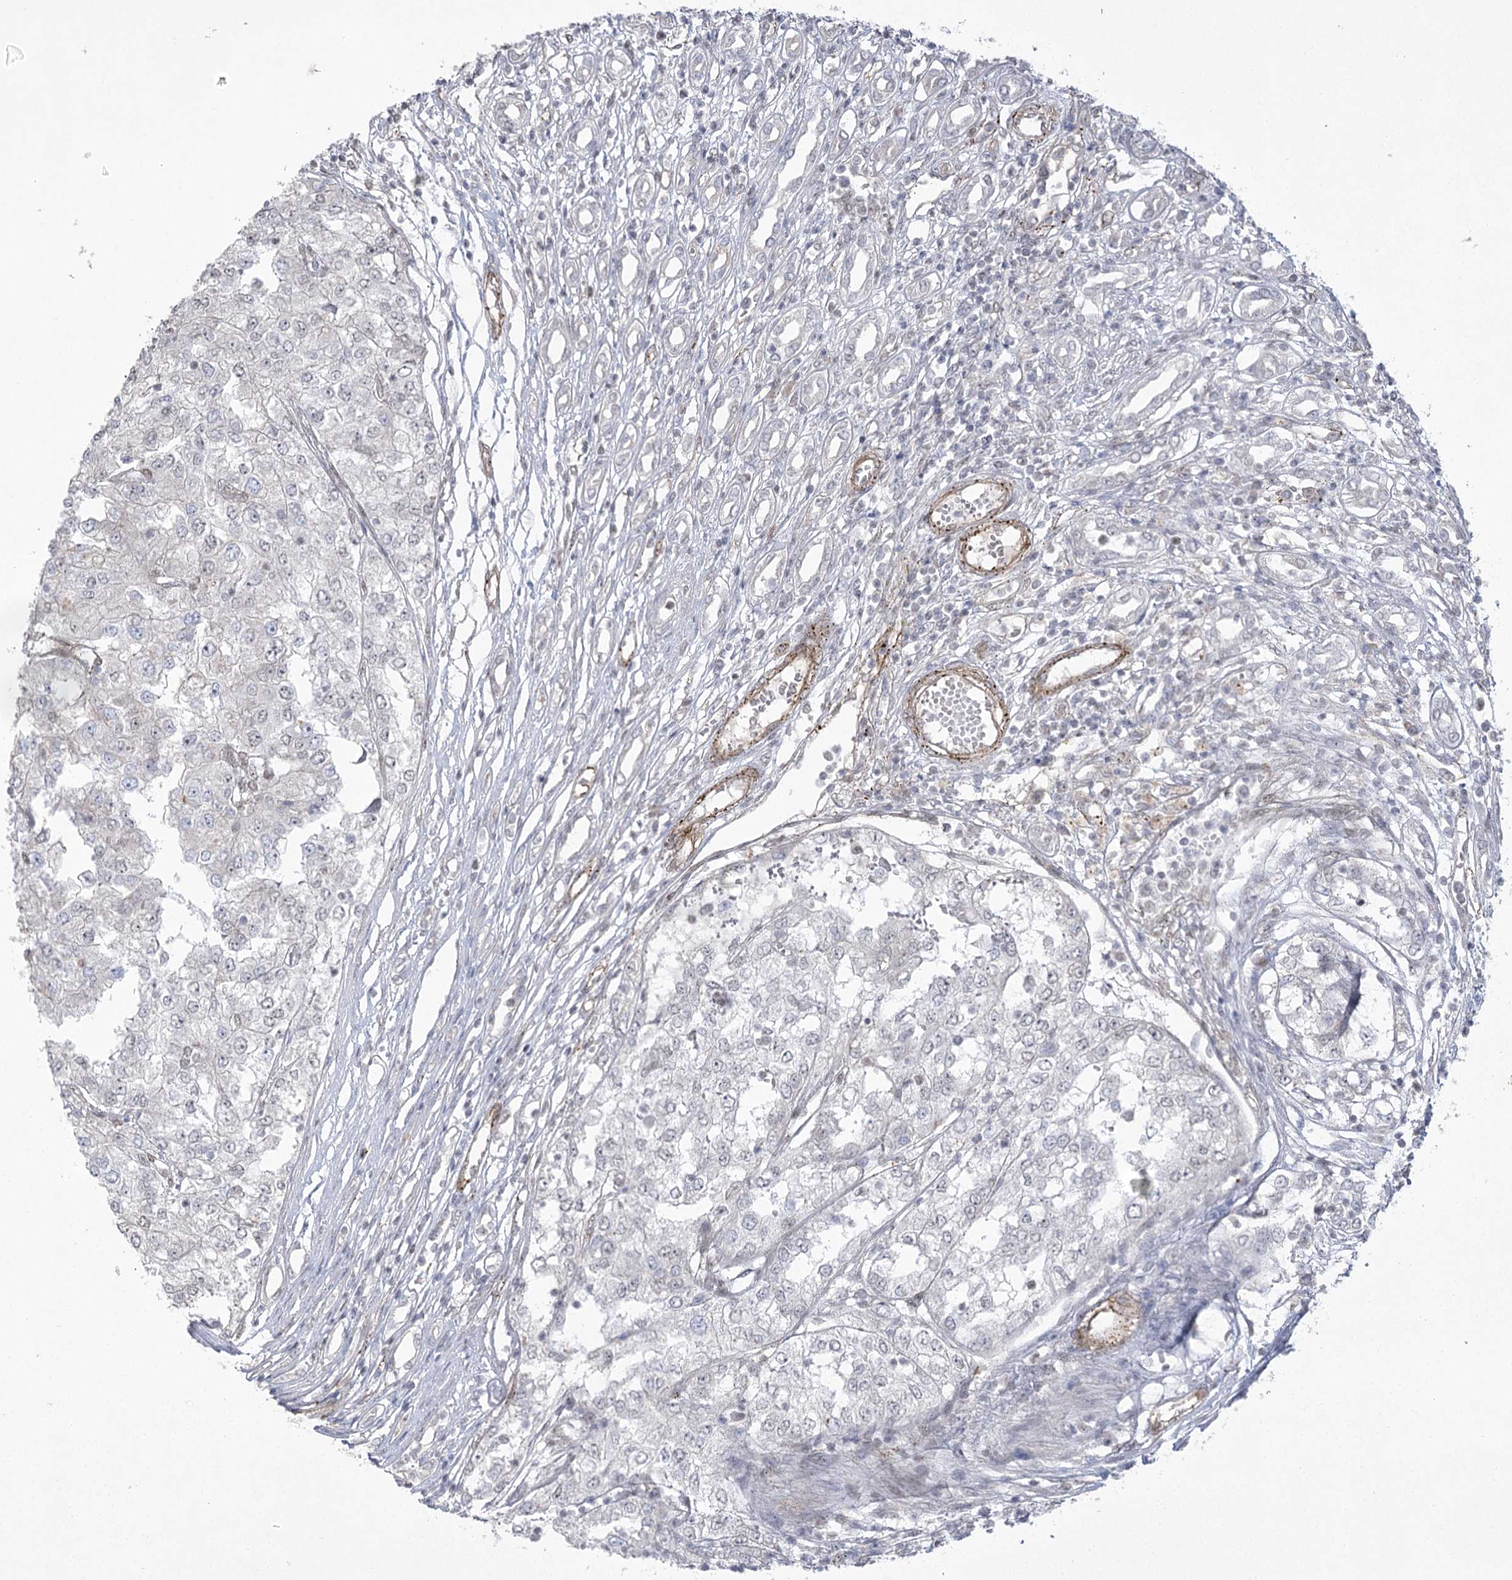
{"staining": {"intensity": "negative", "quantity": "none", "location": "none"}, "tissue": "renal cancer", "cell_type": "Tumor cells", "image_type": "cancer", "snomed": [{"axis": "morphology", "description": "Adenocarcinoma, NOS"}, {"axis": "topography", "description": "Kidney"}], "caption": "Tumor cells show no significant staining in renal cancer (adenocarcinoma).", "gene": "AMTN", "patient": {"sex": "female", "age": 54}}